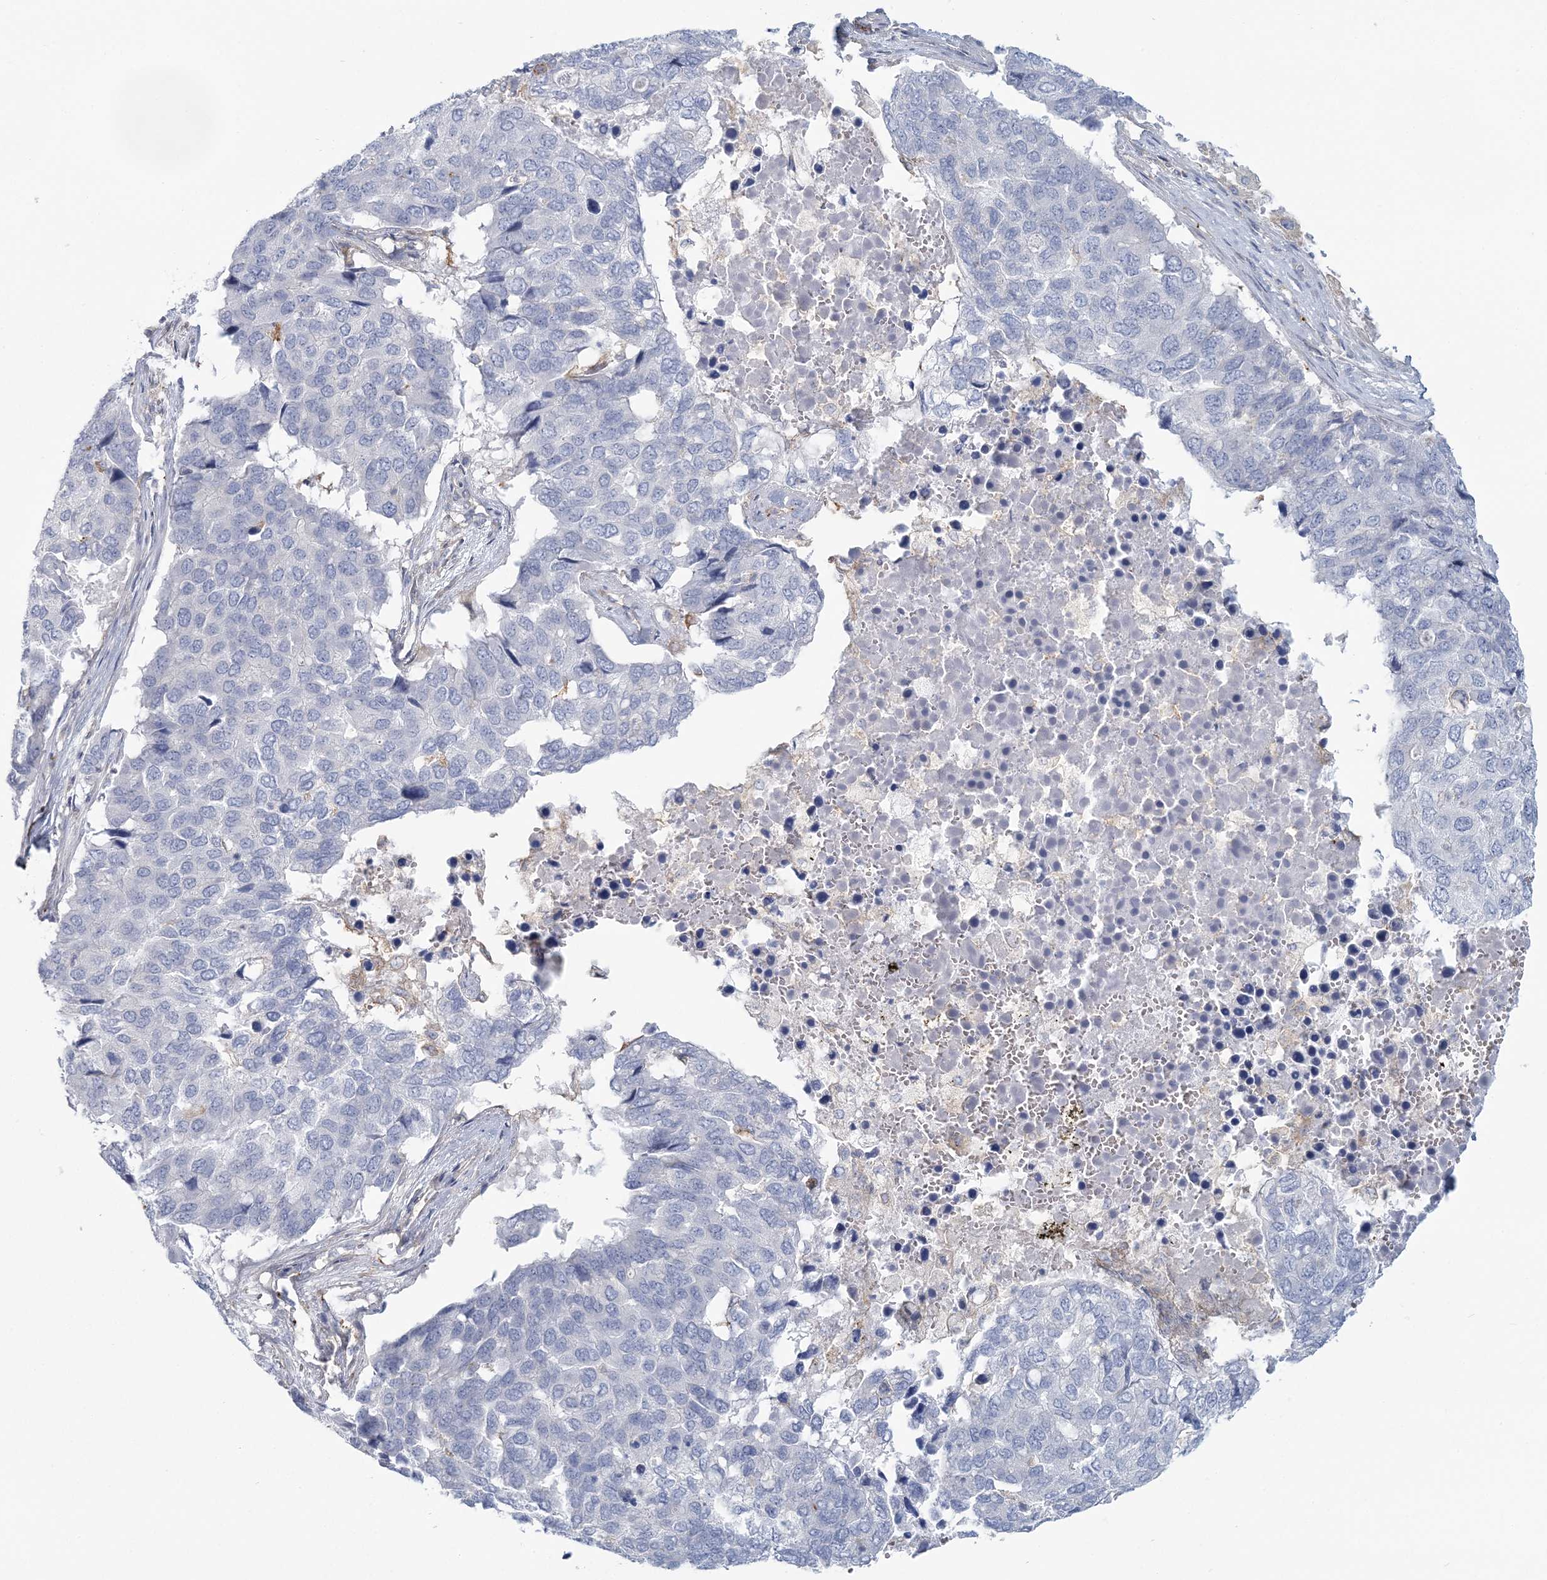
{"staining": {"intensity": "negative", "quantity": "none", "location": "none"}, "tissue": "pancreatic cancer", "cell_type": "Tumor cells", "image_type": "cancer", "snomed": [{"axis": "morphology", "description": "Adenocarcinoma, NOS"}, {"axis": "topography", "description": "Pancreas"}], "caption": "Tumor cells are negative for brown protein staining in pancreatic adenocarcinoma. (DAB IHC visualized using brightfield microscopy, high magnification).", "gene": "CUEDC2", "patient": {"sex": "male", "age": 50}}